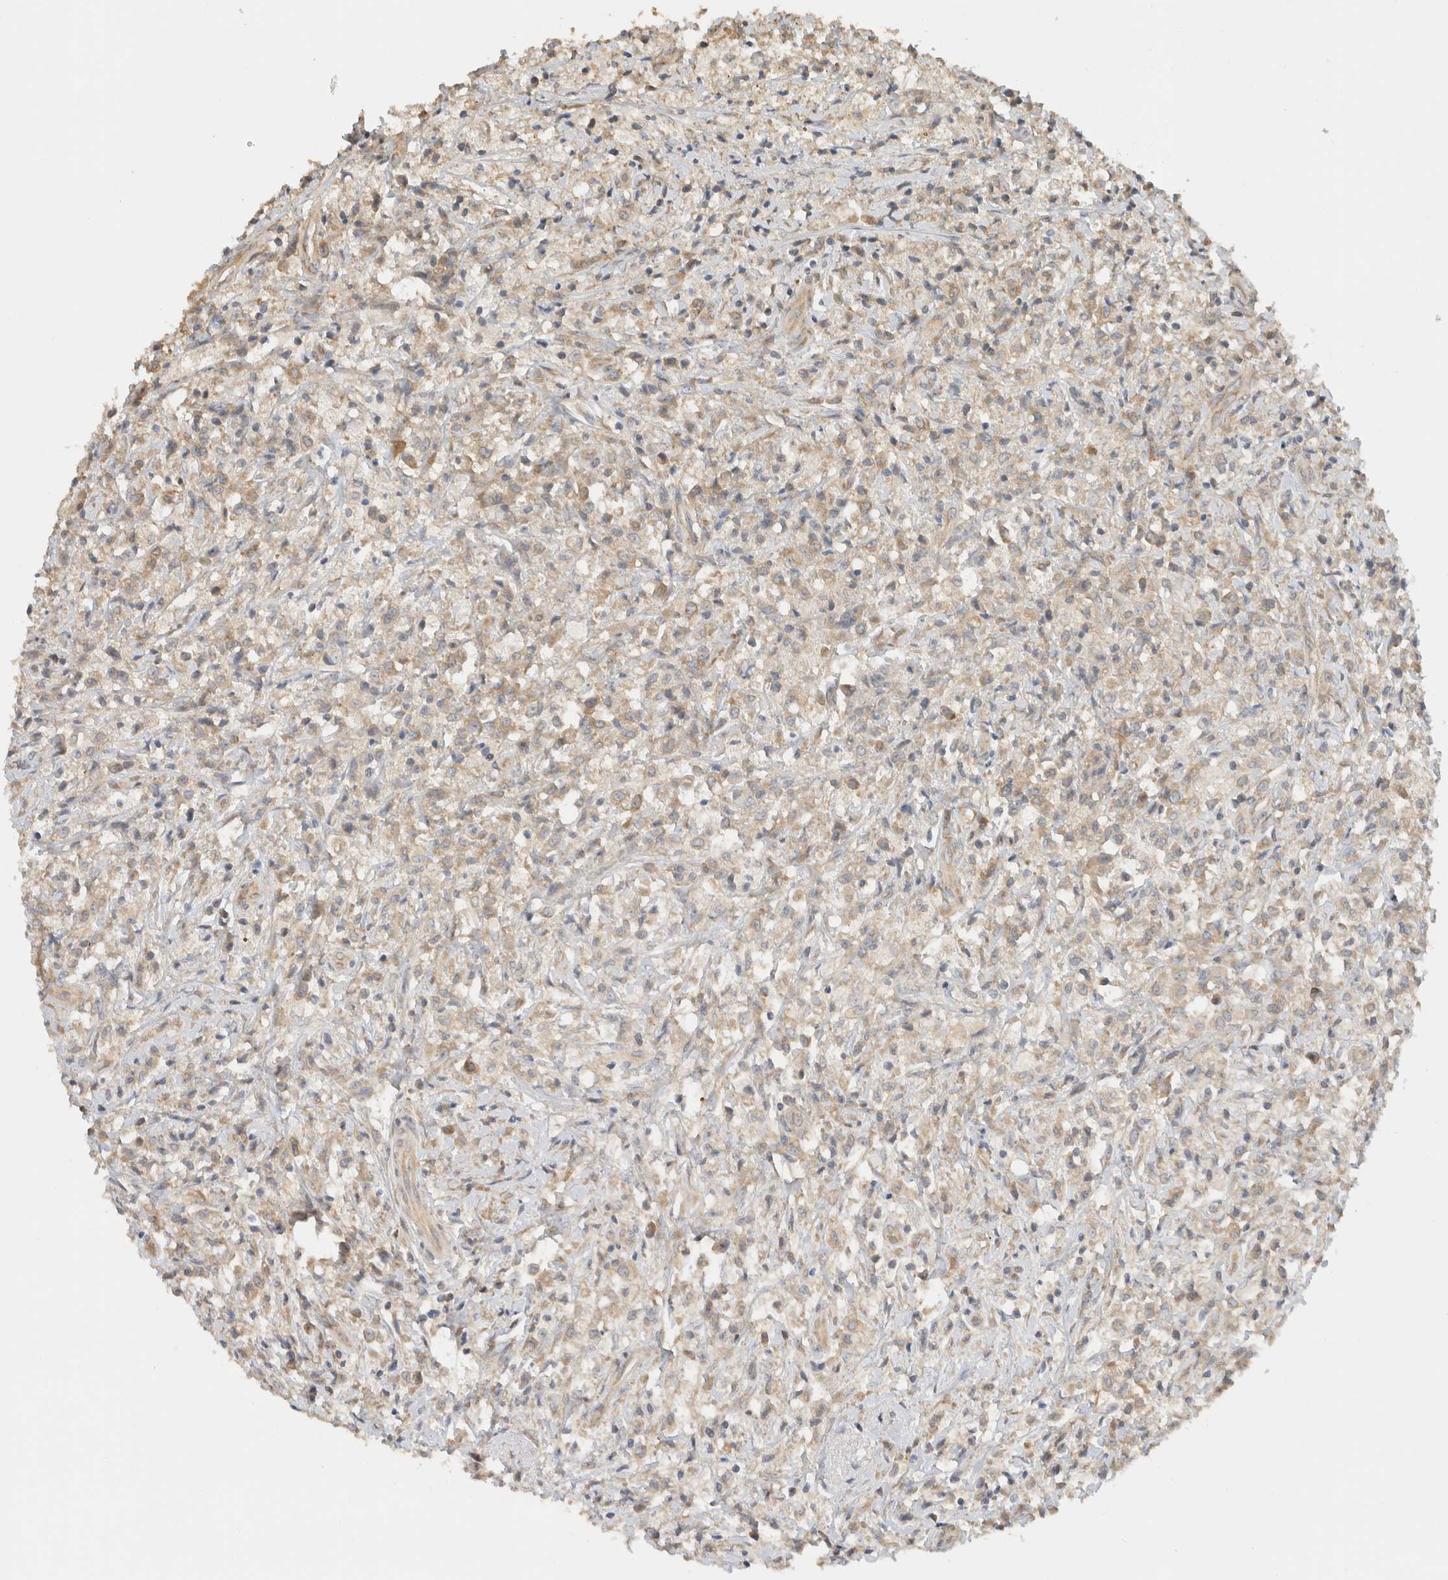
{"staining": {"intensity": "weak", "quantity": ">75%", "location": "cytoplasmic/membranous"}, "tissue": "testis cancer", "cell_type": "Tumor cells", "image_type": "cancer", "snomed": [{"axis": "morphology", "description": "Carcinoma, Embryonal, NOS"}, {"axis": "topography", "description": "Testis"}], "caption": "Immunohistochemistry (DAB) staining of human testis embryonal carcinoma displays weak cytoplasmic/membranous protein expression in about >75% of tumor cells.", "gene": "PUM1", "patient": {"sex": "male", "age": 2}}